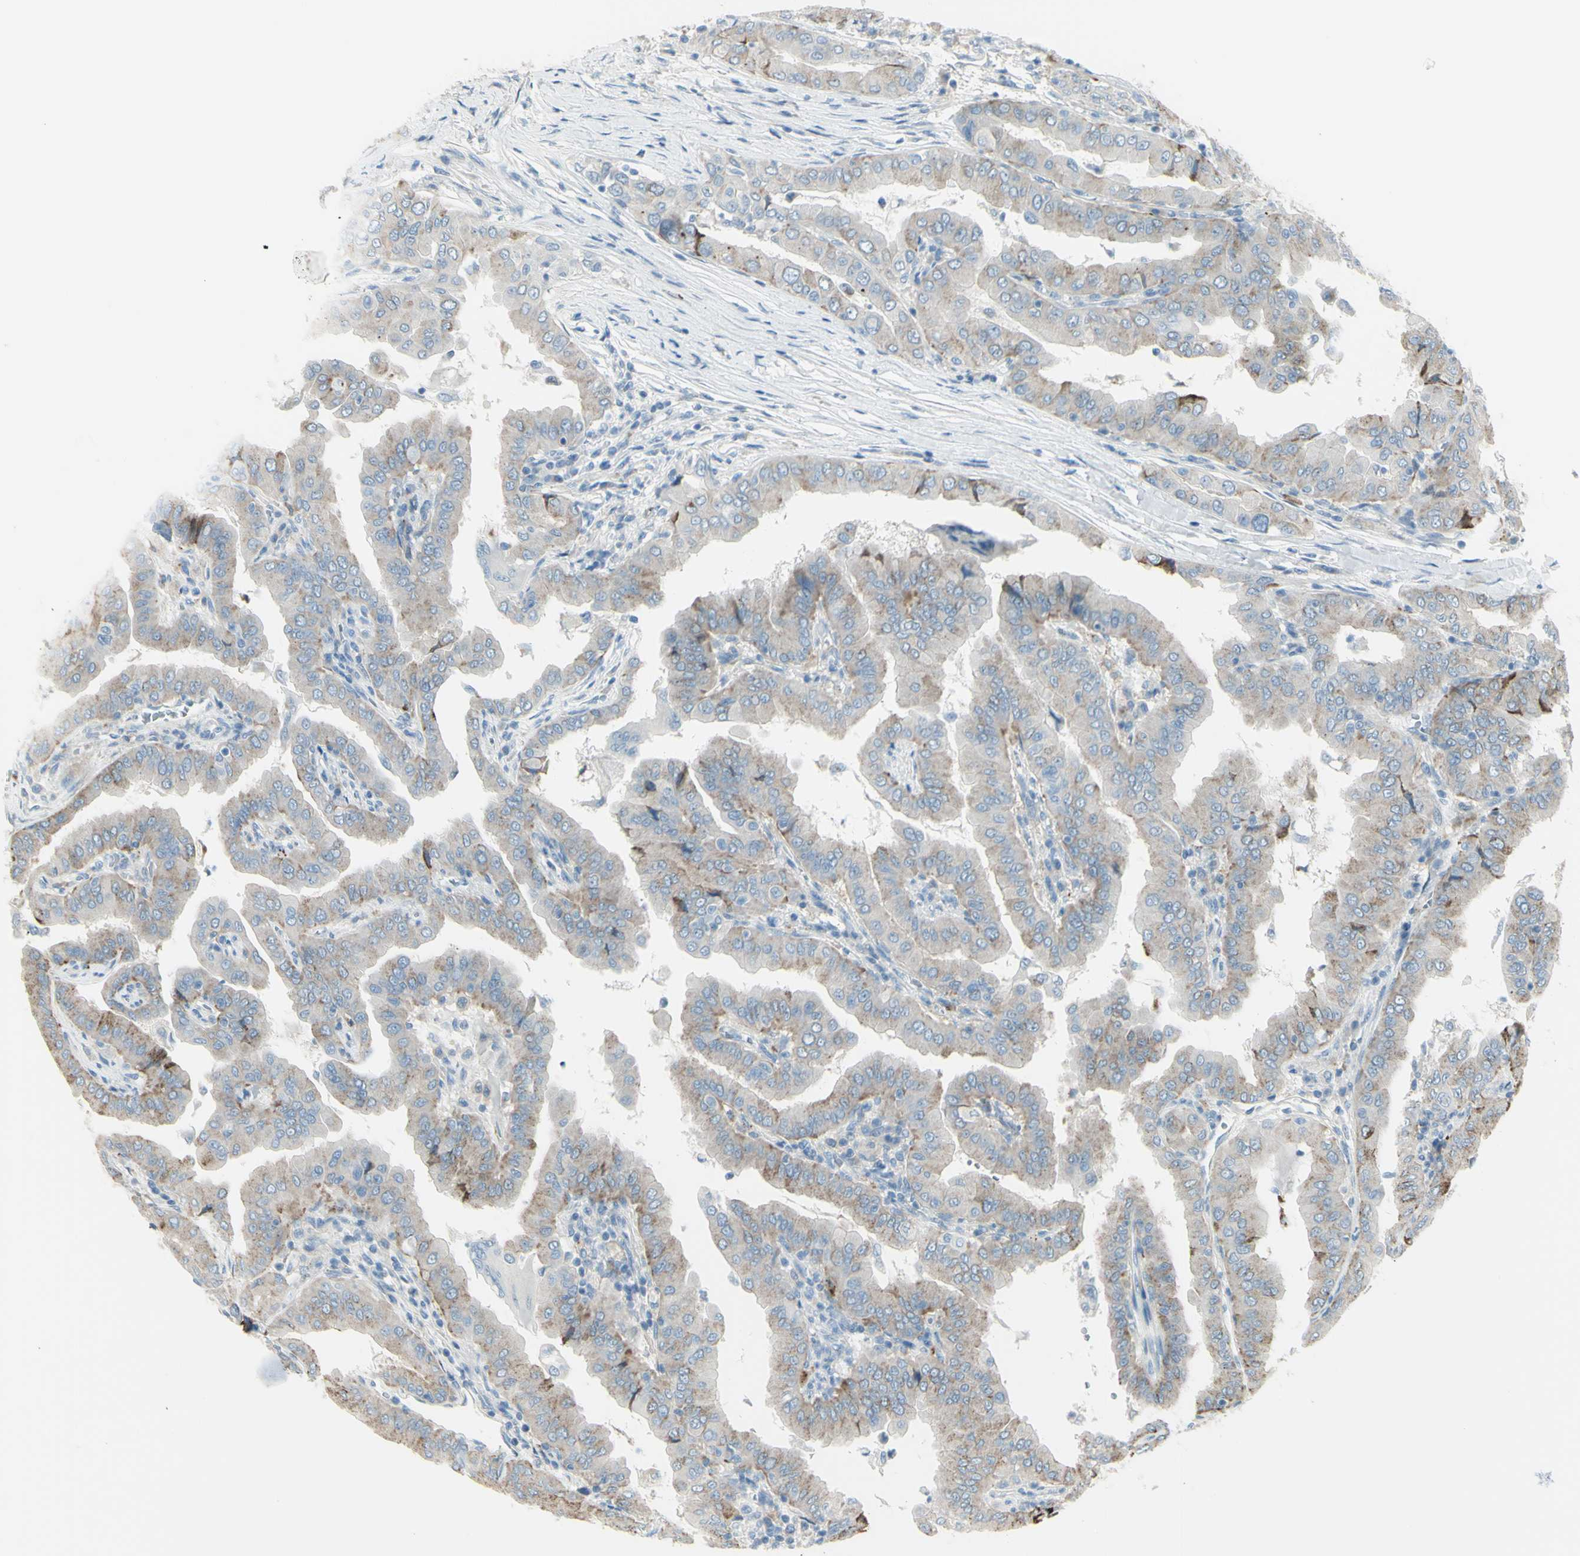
{"staining": {"intensity": "weak", "quantity": "25%-75%", "location": "cytoplasmic/membranous"}, "tissue": "thyroid cancer", "cell_type": "Tumor cells", "image_type": "cancer", "snomed": [{"axis": "morphology", "description": "Papillary adenocarcinoma, NOS"}, {"axis": "topography", "description": "Thyroid gland"}], "caption": "Protein expression analysis of thyroid cancer demonstrates weak cytoplasmic/membranous staining in approximately 25%-75% of tumor cells. (DAB (3,3'-diaminobenzidine) = brown stain, brightfield microscopy at high magnification).", "gene": "GPR34", "patient": {"sex": "male", "age": 33}}